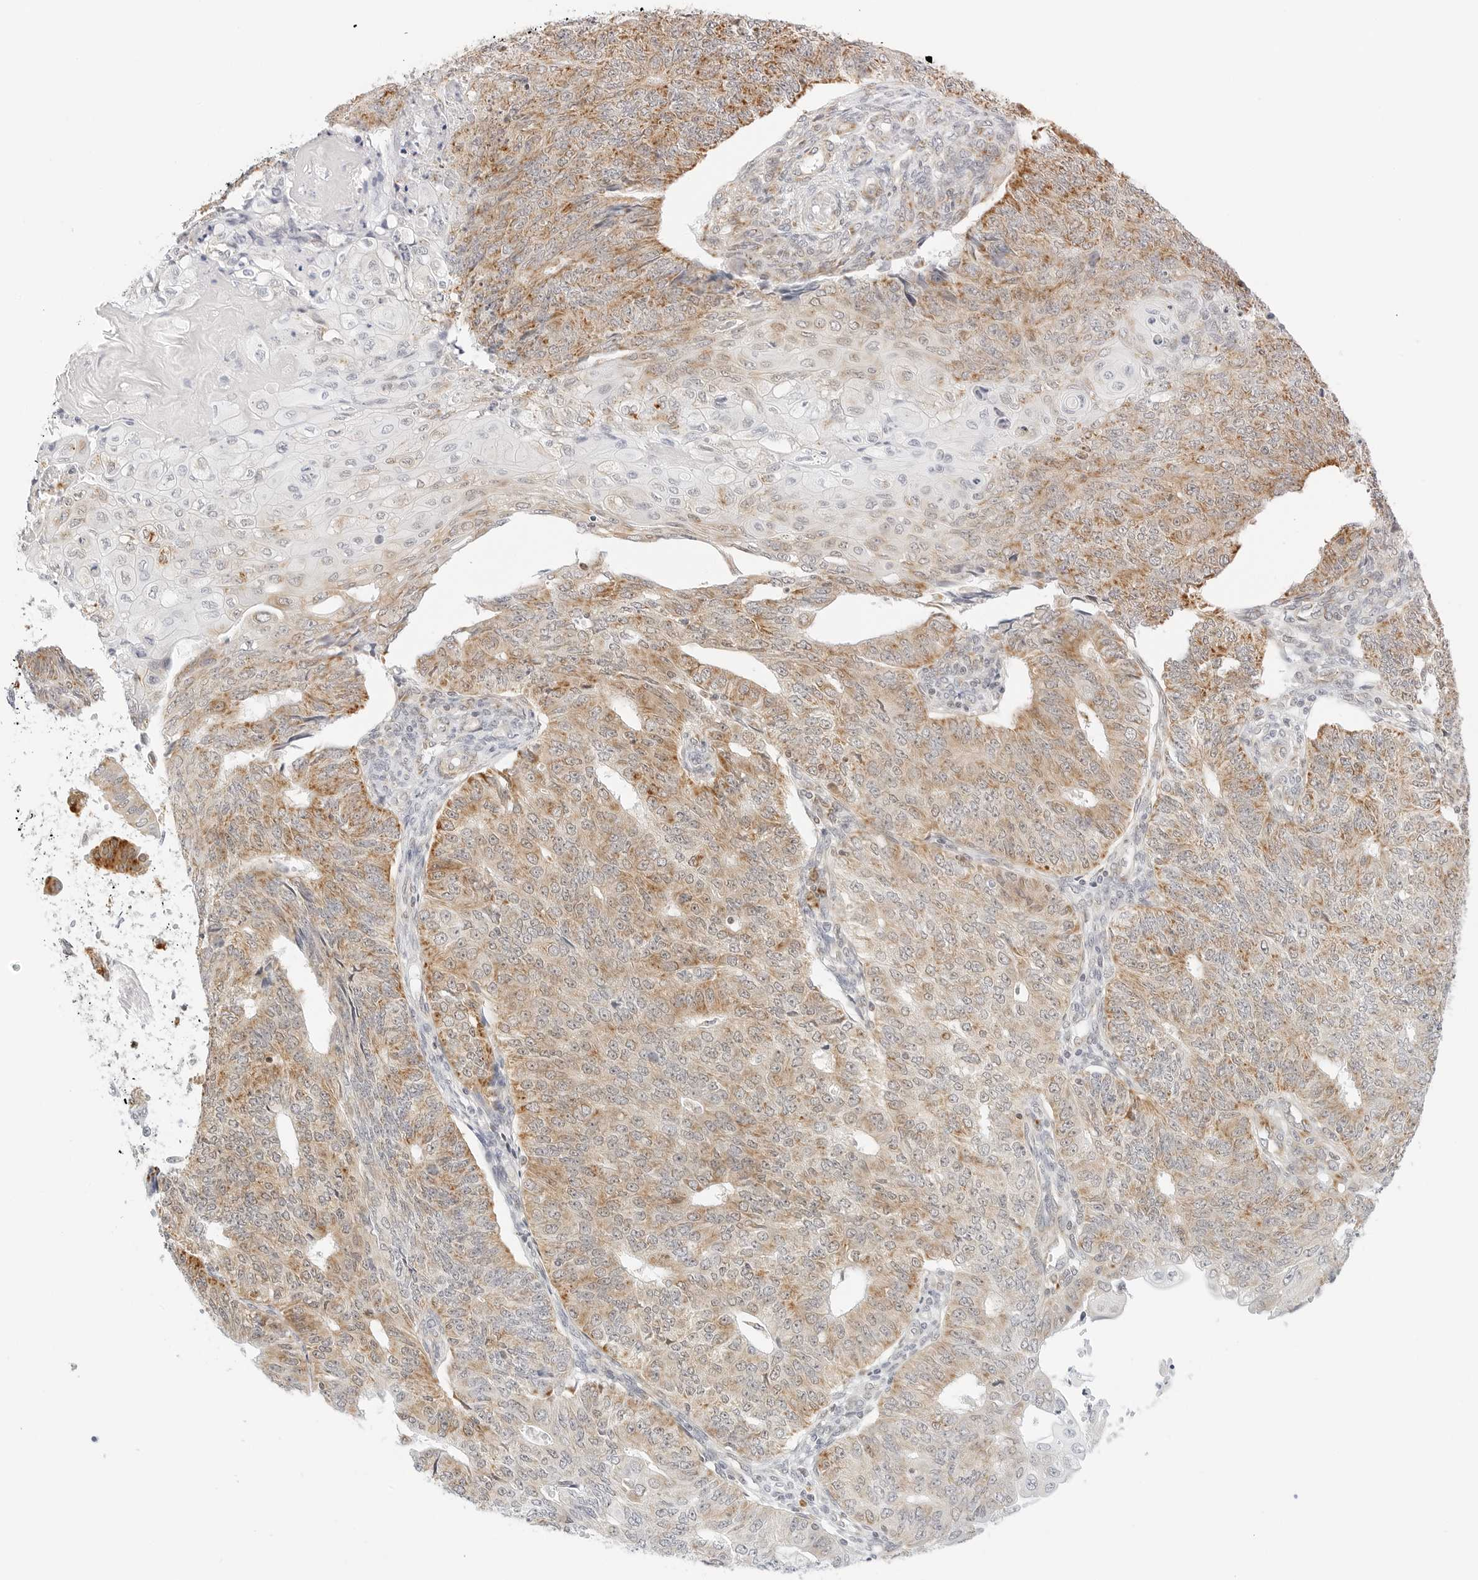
{"staining": {"intensity": "moderate", "quantity": ">75%", "location": "cytoplasmic/membranous"}, "tissue": "endometrial cancer", "cell_type": "Tumor cells", "image_type": "cancer", "snomed": [{"axis": "morphology", "description": "Adenocarcinoma, NOS"}, {"axis": "topography", "description": "Endometrium"}], "caption": "Immunohistochemistry micrograph of human endometrial cancer (adenocarcinoma) stained for a protein (brown), which displays medium levels of moderate cytoplasmic/membranous staining in approximately >75% of tumor cells.", "gene": "FH", "patient": {"sex": "female", "age": 32}}